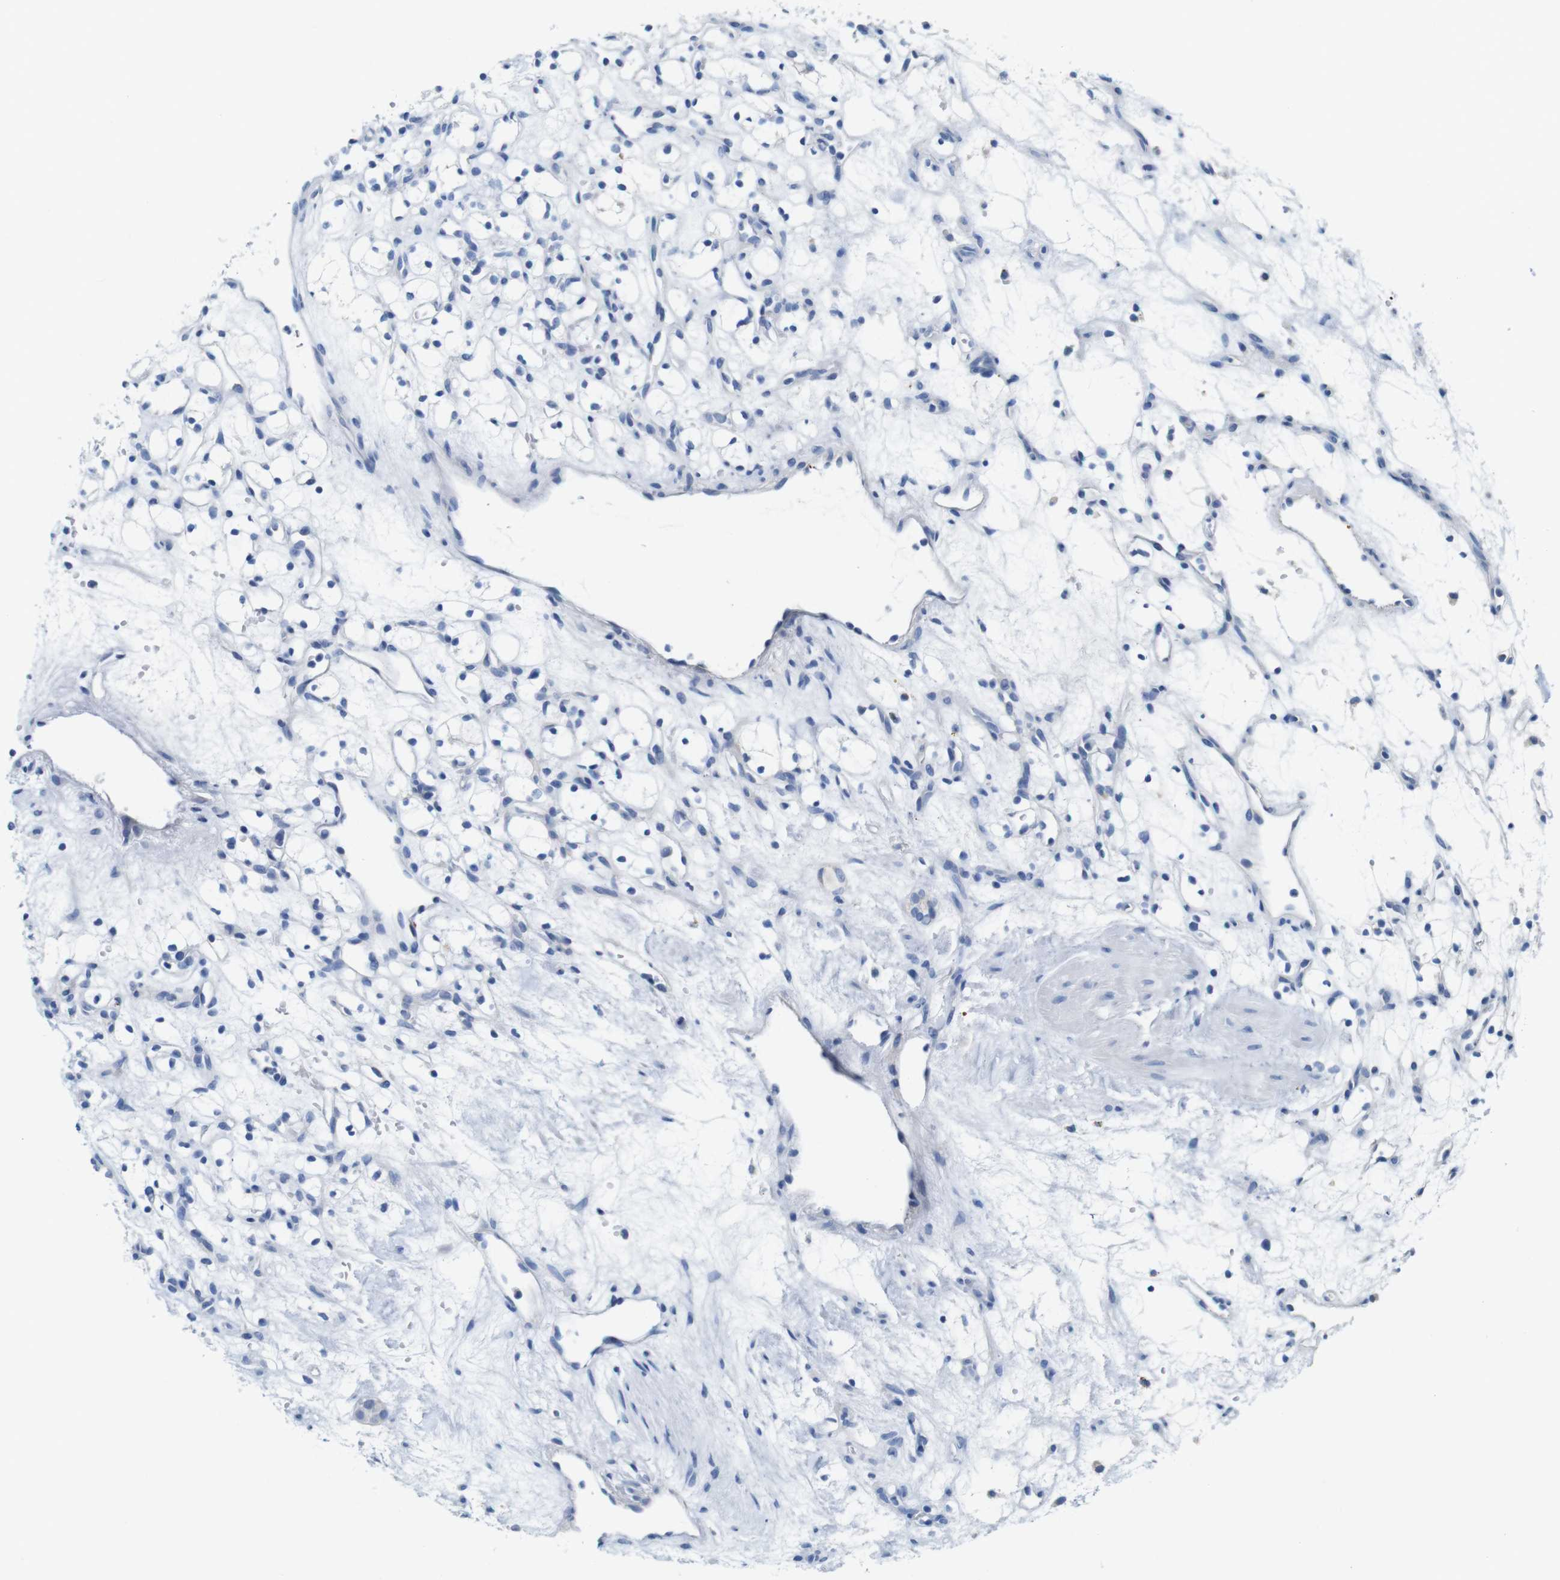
{"staining": {"intensity": "negative", "quantity": "none", "location": "none"}, "tissue": "renal cancer", "cell_type": "Tumor cells", "image_type": "cancer", "snomed": [{"axis": "morphology", "description": "Adenocarcinoma, NOS"}, {"axis": "topography", "description": "Kidney"}], "caption": "A histopathology image of renal cancer (adenocarcinoma) stained for a protein demonstrates no brown staining in tumor cells.", "gene": "IGSF8", "patient": {"sex": "female", "age": 60}}